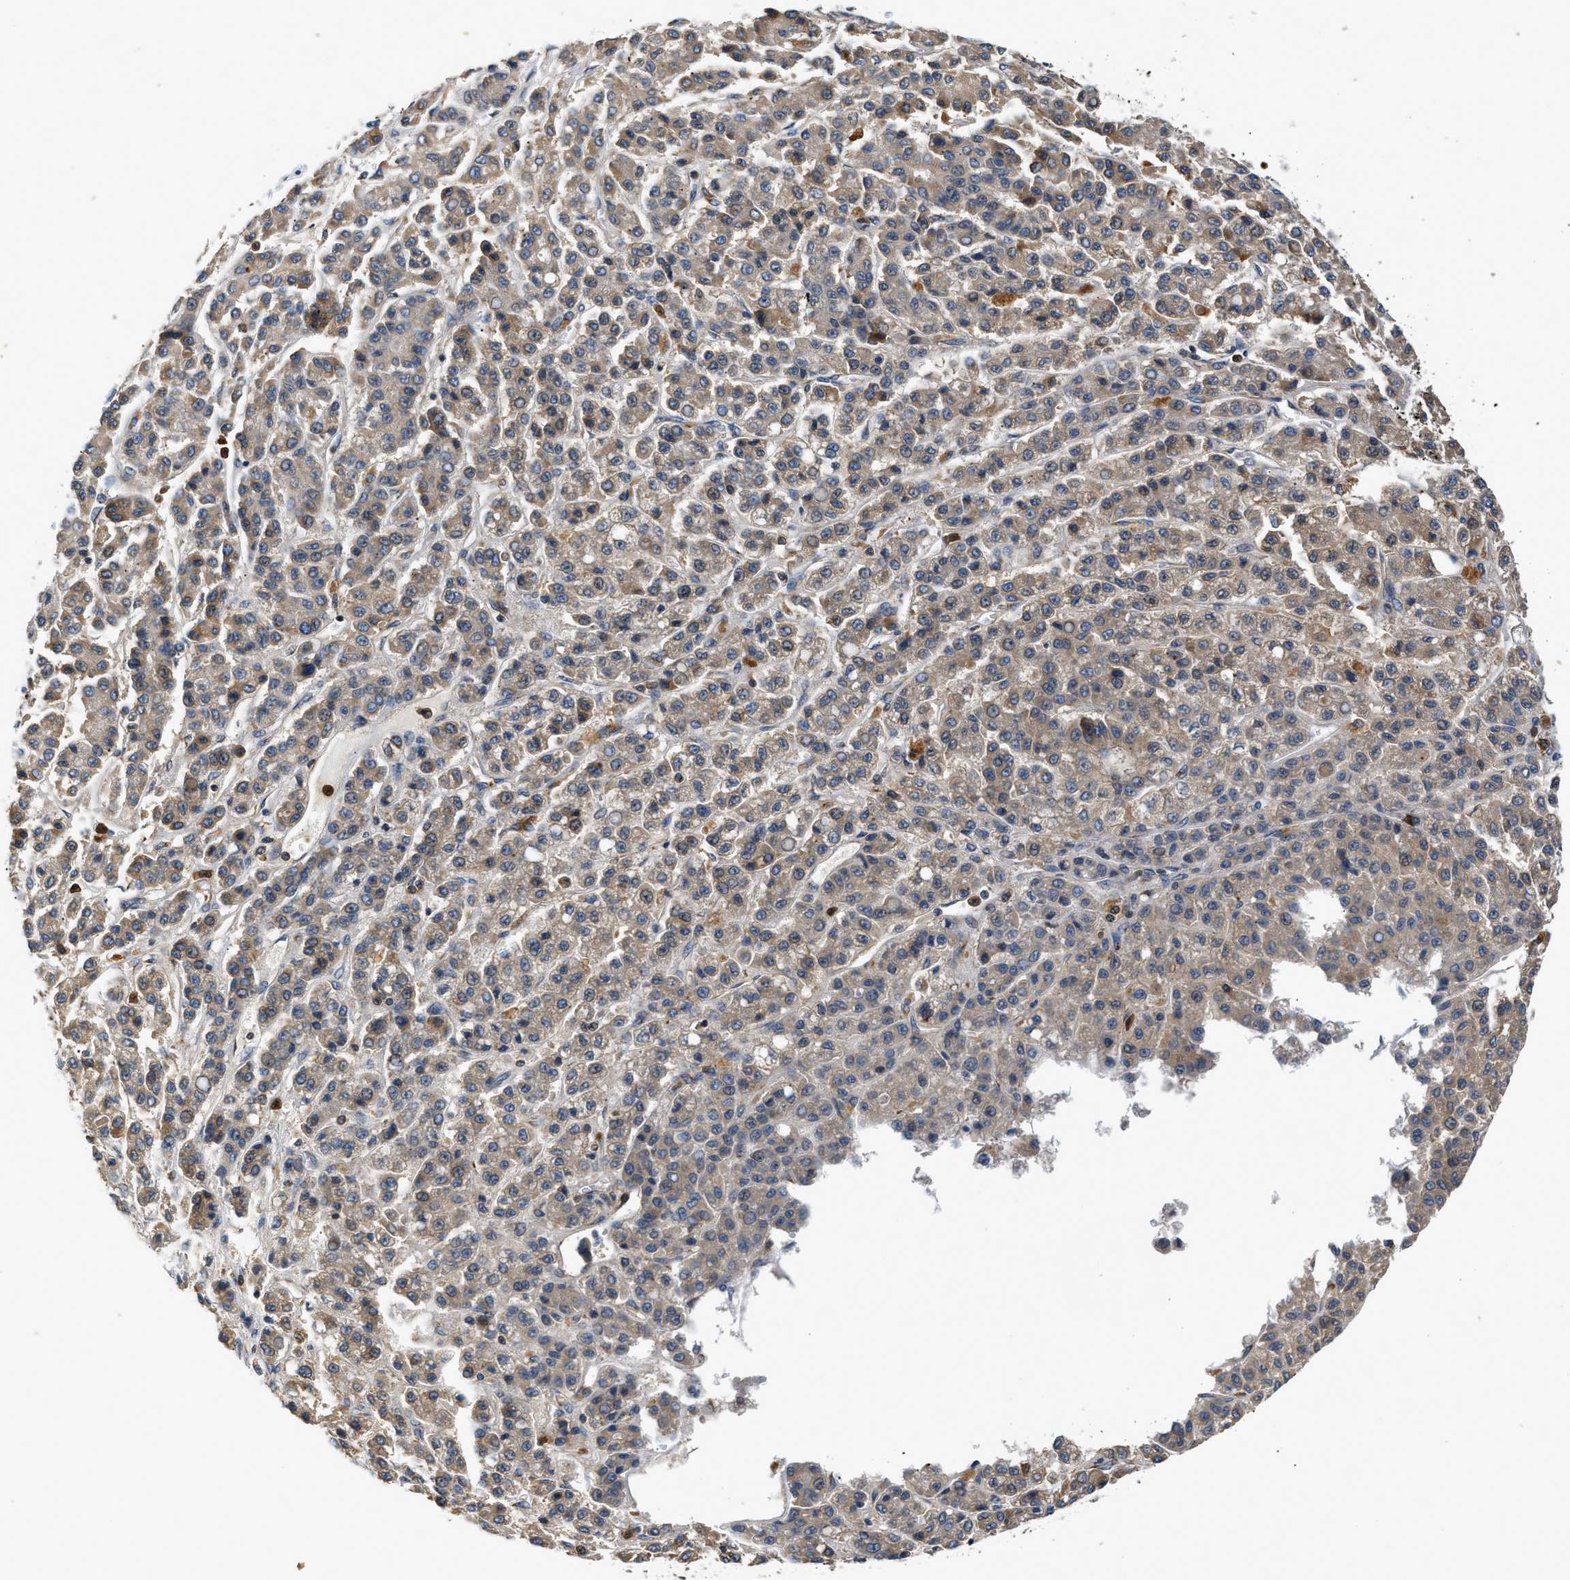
{"staining": {"intensity": "weak", "quantity": "25%-75%", "location": "cytoplasmic/membranous"}, "tissue": "liver cancer", "cell_type": "Tumor cells", "image_type": "cancer", "snomed": [{"axis": "morphology", "description": "Carcinoma, Hepatocellular, NOS"}, {"axis": "topography", "description": "Liver"}], "caption": "Immunohistochemical staining of hepatocellular carcinoma (liver) exhibits weak cytoplasmic/membranous protein staining in about 25%-75% of tumor cells.", "gene": "CHUK", "patient": {"sex": "male", "age": 70}}